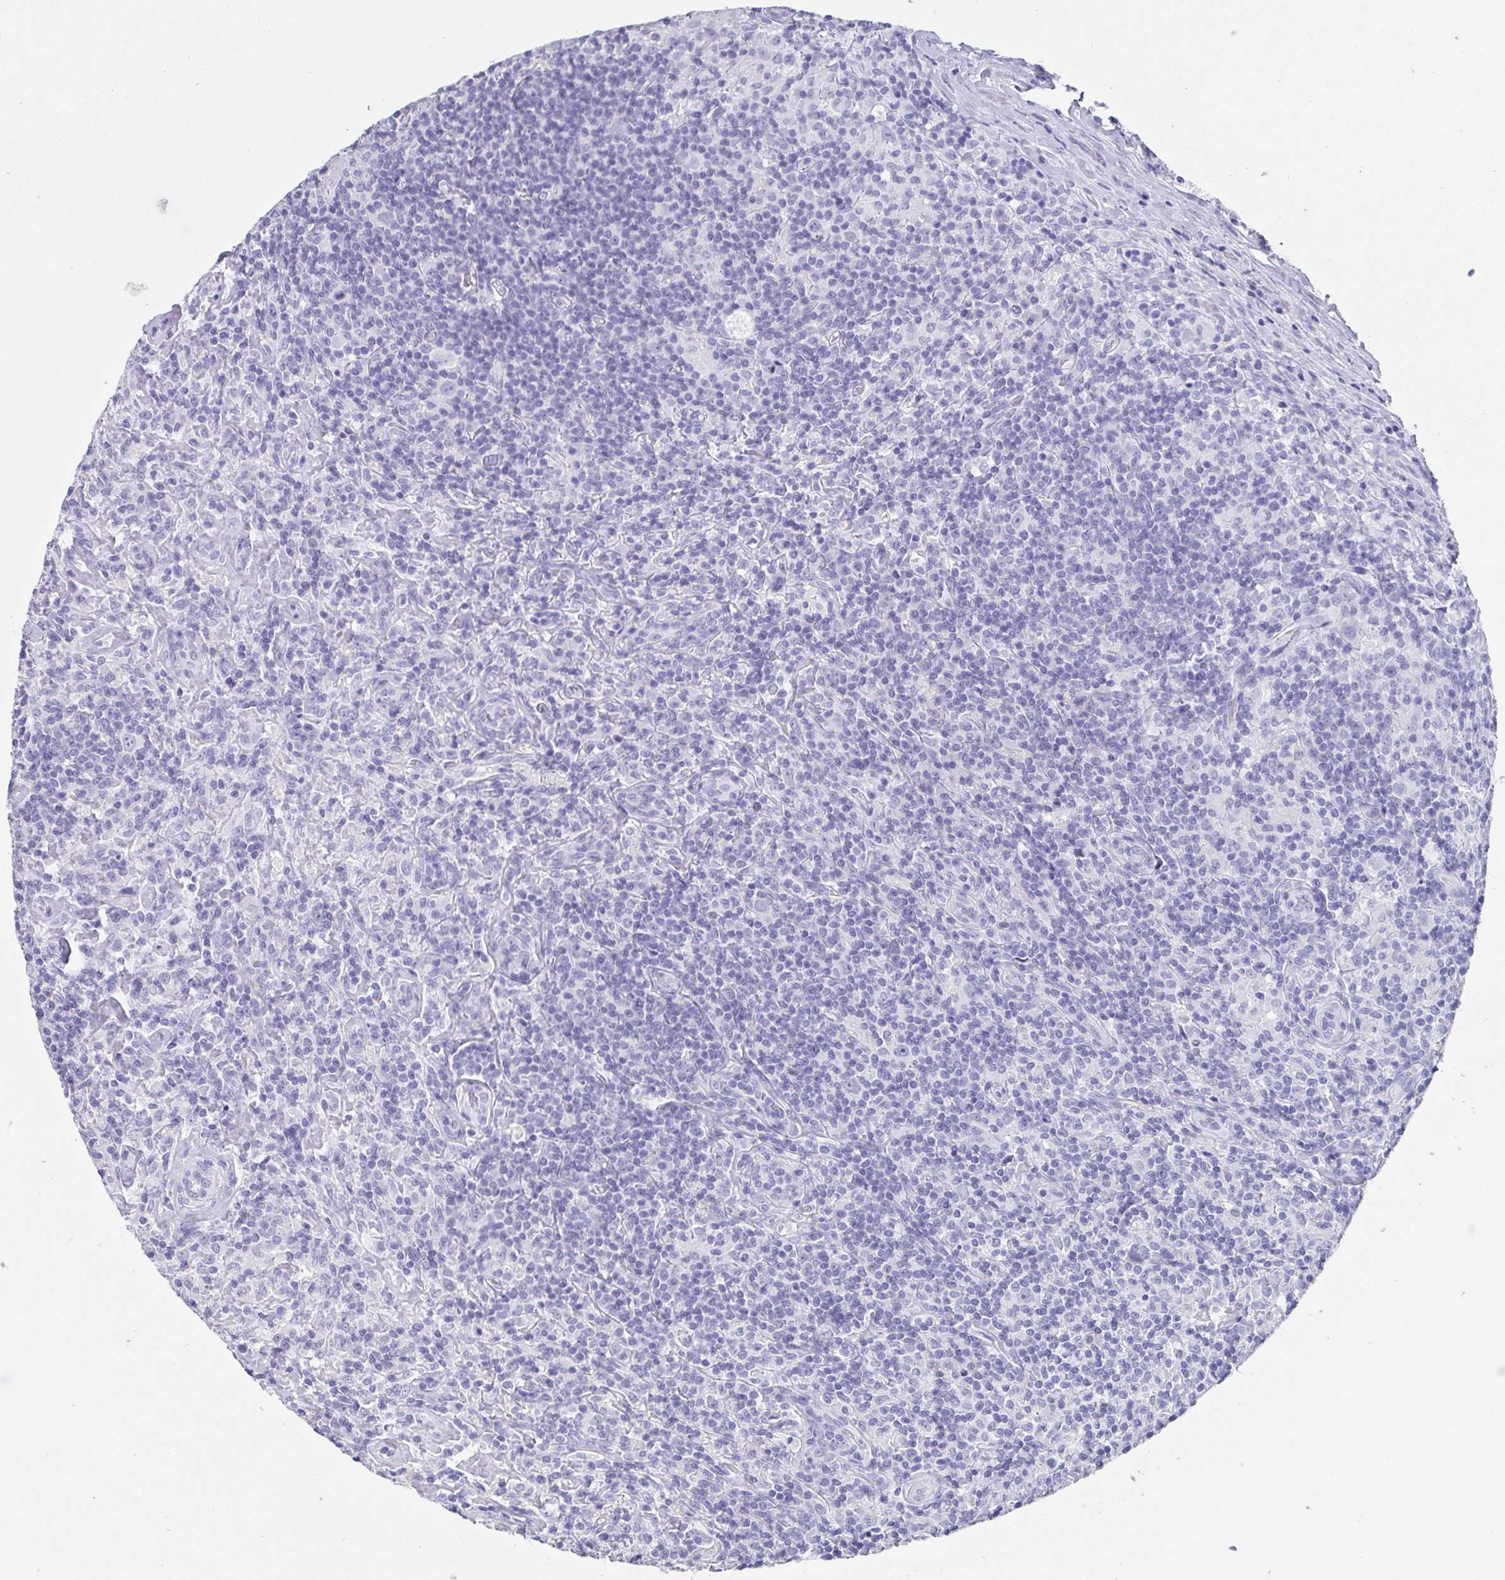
{"staining": {"intensity": "negative", "quantity": "none", "location": "none"}, "tissue": "lymphoma", "cell_type": "Tumor cells", "image_type": "cancer", "snomed": [{"axis": "morphology", "description": "Hodgkin's disease, NOS"}, {"axis": "morphology", "description": "Hodgkin's lymphoma, nodular sclerosis"}, {"axis": "topography", "description": "Lymph node"}], "caption": "Hodgkin's disease was stained to show a protein in brown. There is no significant expression in tumor cells.", "gene": "SCGN", "patient": {"sex": "female", "age": 10}}